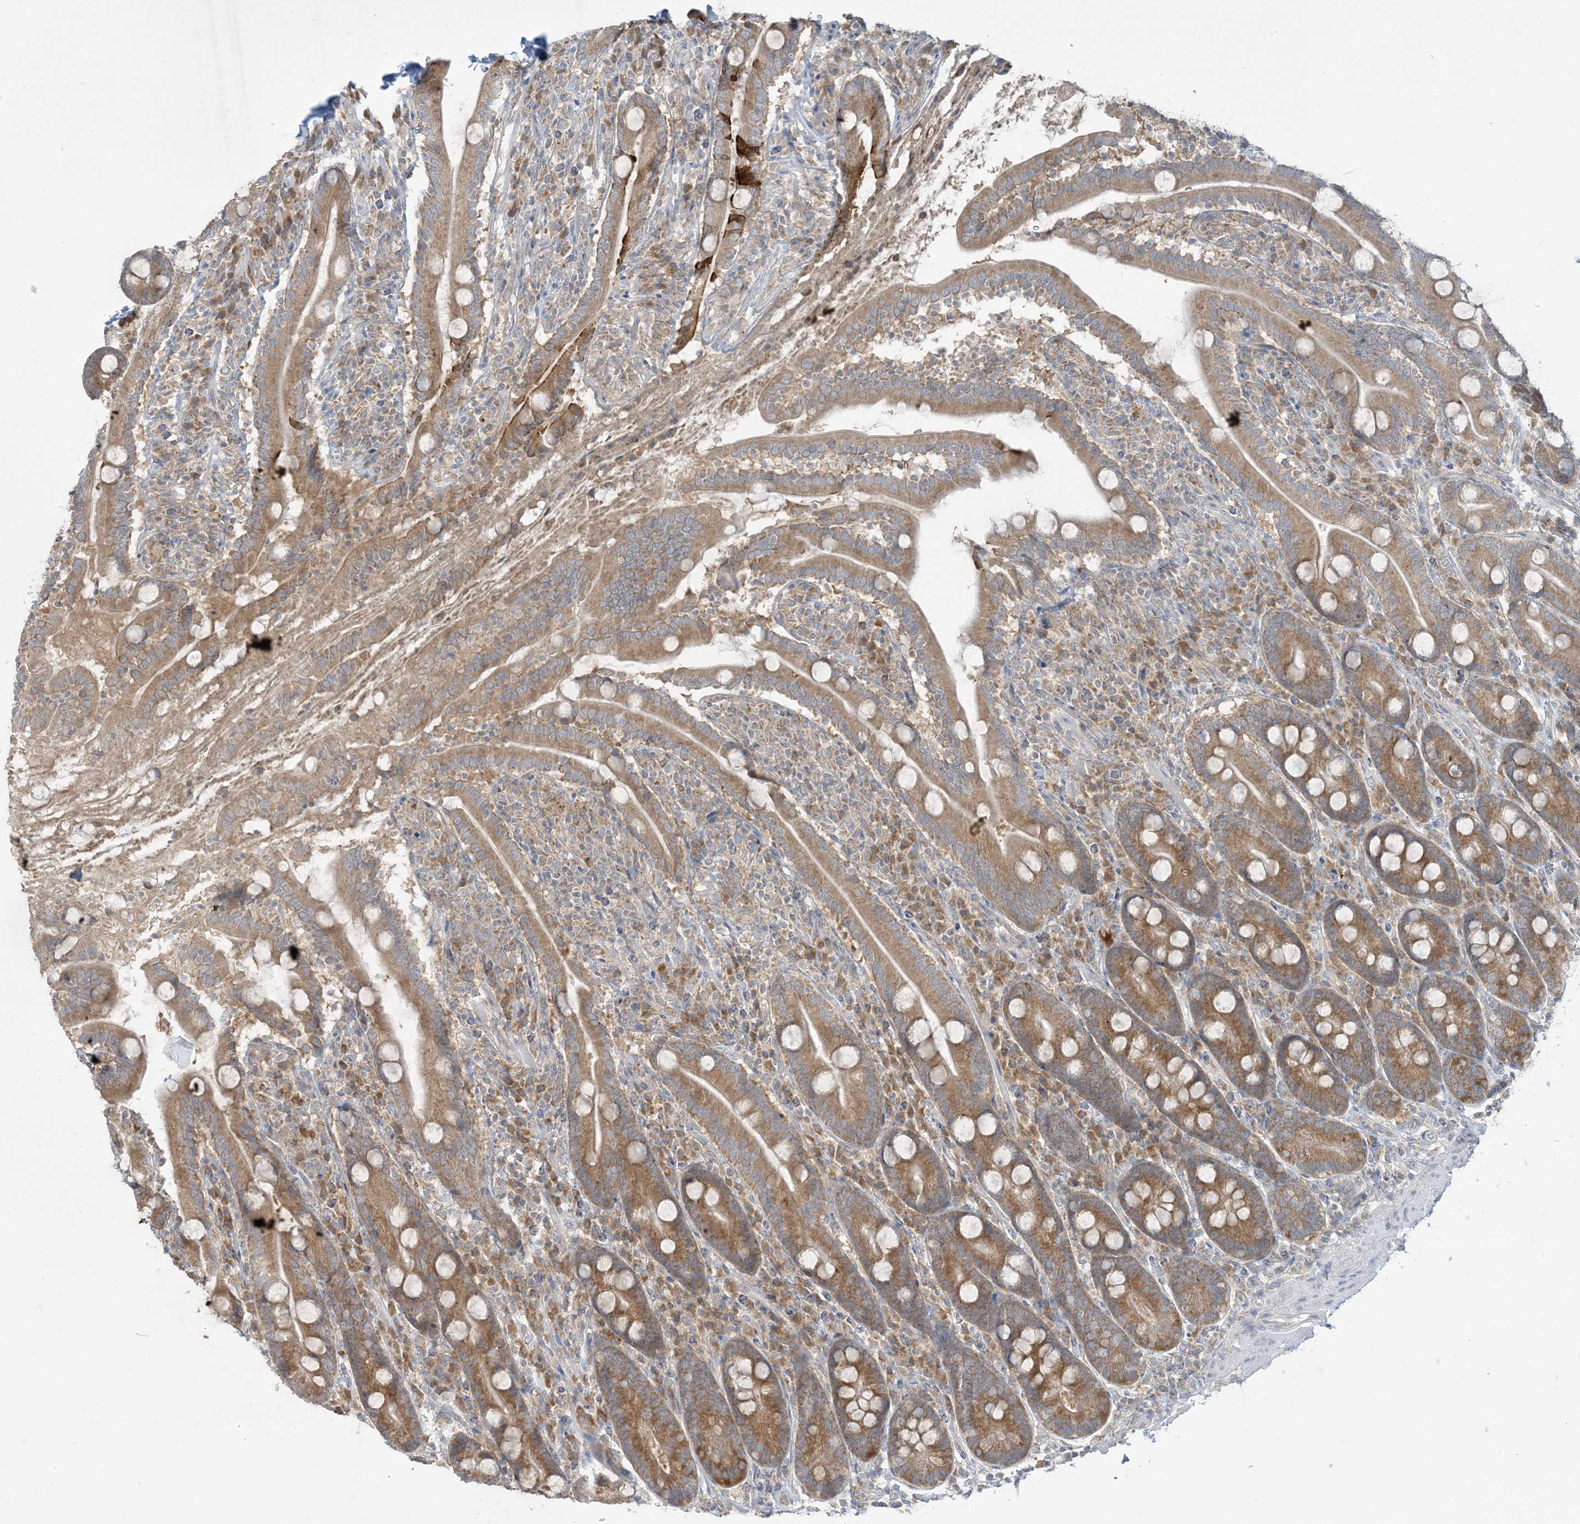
{"staining": {"intensity": "strong", "quantity": ">75%", "location": "cytoplasmic/membranous"}, "tissue": "duodenum", "cell_type": "Glandular cells", "image_type": "normal", "snomed": [{"axis": "morphology", "description": "Normal tissue, NOS"}, {"axis": "topography", "description": "Duodenum"}], "caption": "Immunohistochemistry (DAB) staining of normal duodenum exhibits strong cytoplasmic/membranous protein expression in approximately >75% of glandular cells.", "gene": "RPP40", "patient": {"sex": "male", "age": 35}}